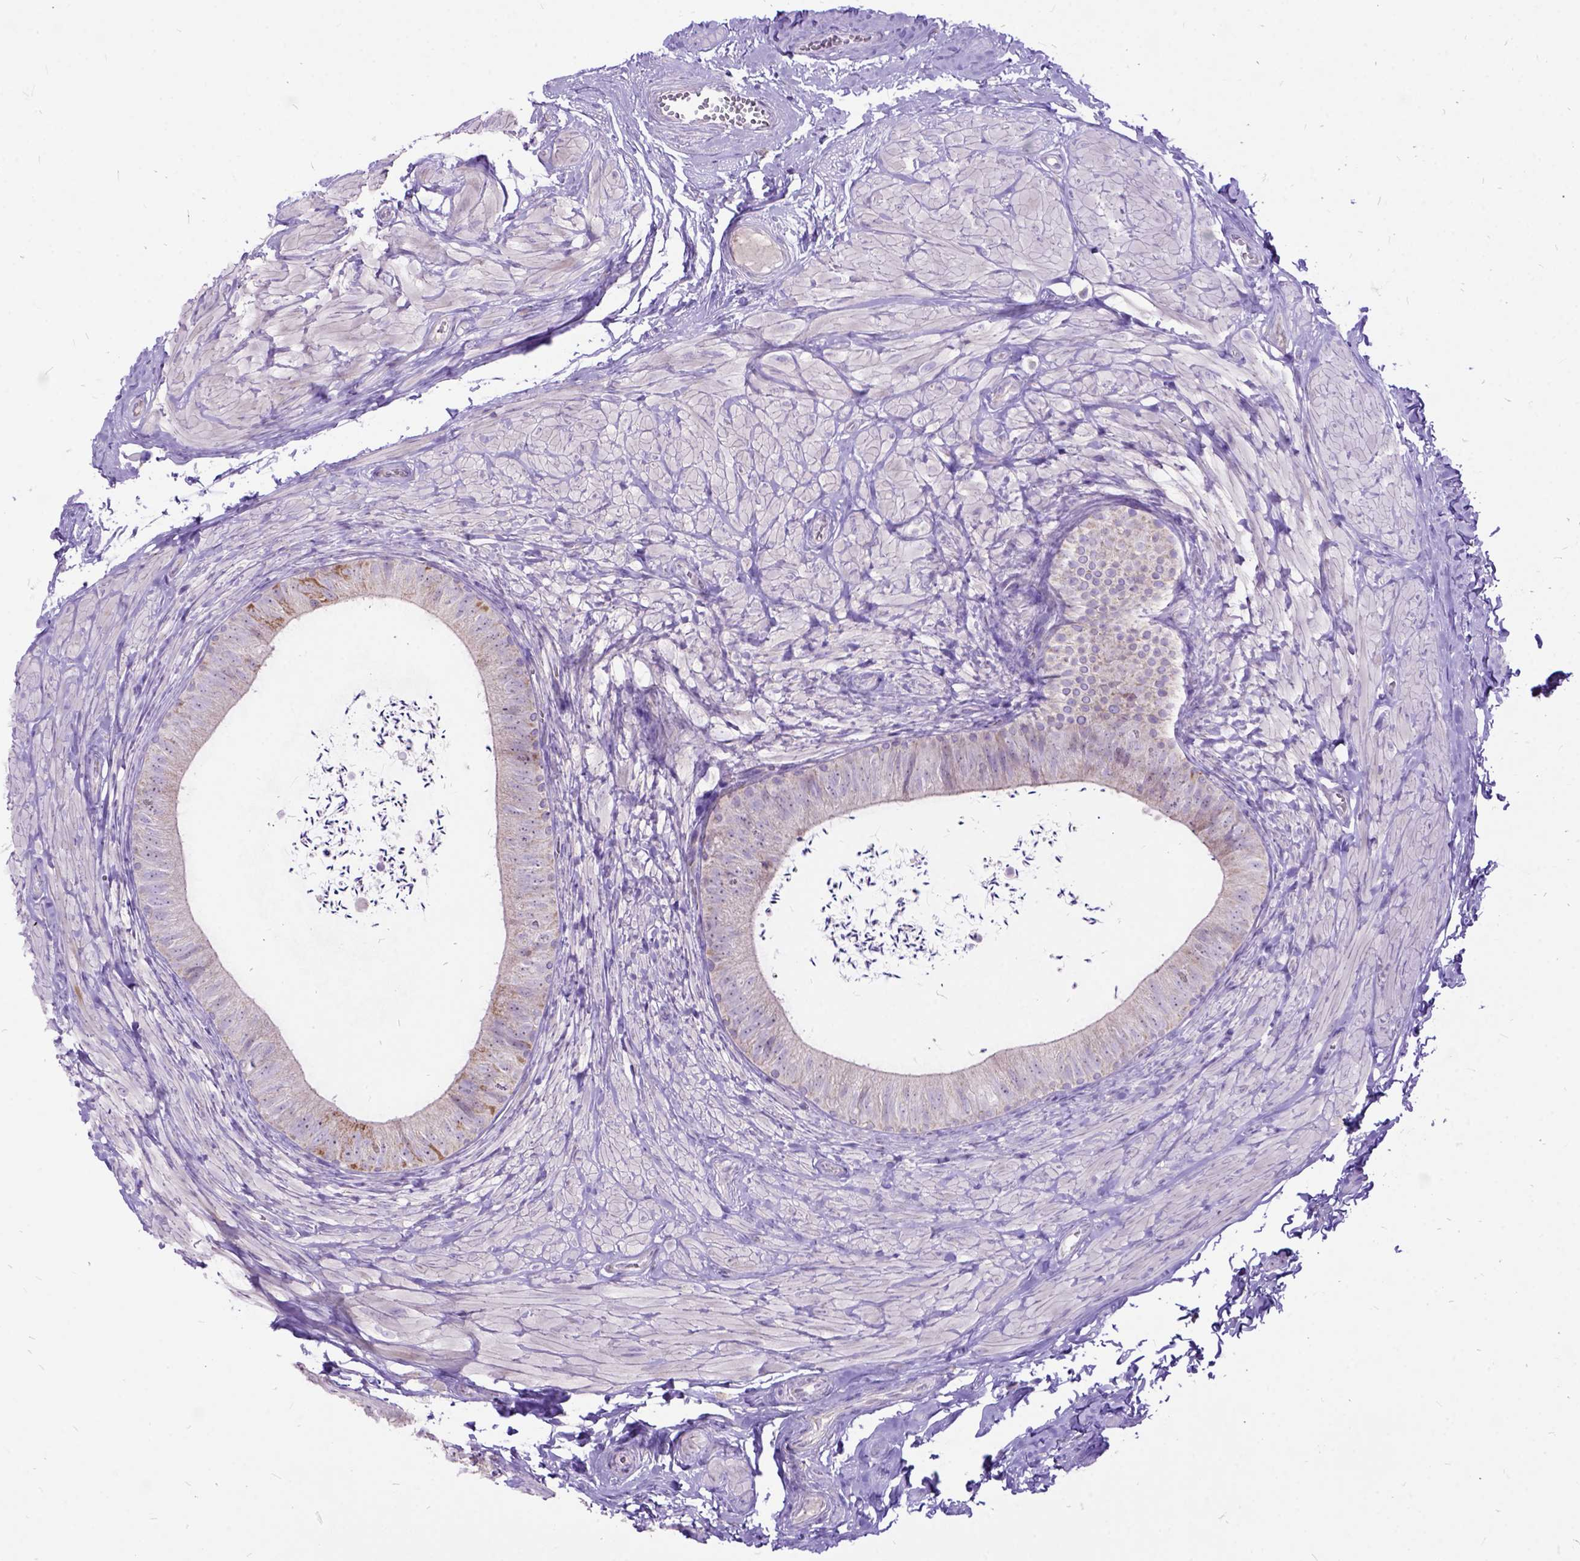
{"staining": {"intensity": "negative", "quantity": "none", "location": "none"}, "tissue": "epididymis", "cell_type": "Glandular cells", "image_type": "normal", "snomed": [{"axis": "morphology", "description": "Normal tissue, NOS"}, {"axis": "topography", "description": "Epididymis, spermatic cord, NOS"}, {"axis": "topography", "description": "Epididymis"}, {"axis": "topography", "description": "Peripheral nerve tissue"}], "caption": "A micrograph of human epididymis is negative for staining in glandular cells.", "gene": "CTAG2", "patient": {"sex": "male", "age": 29}}